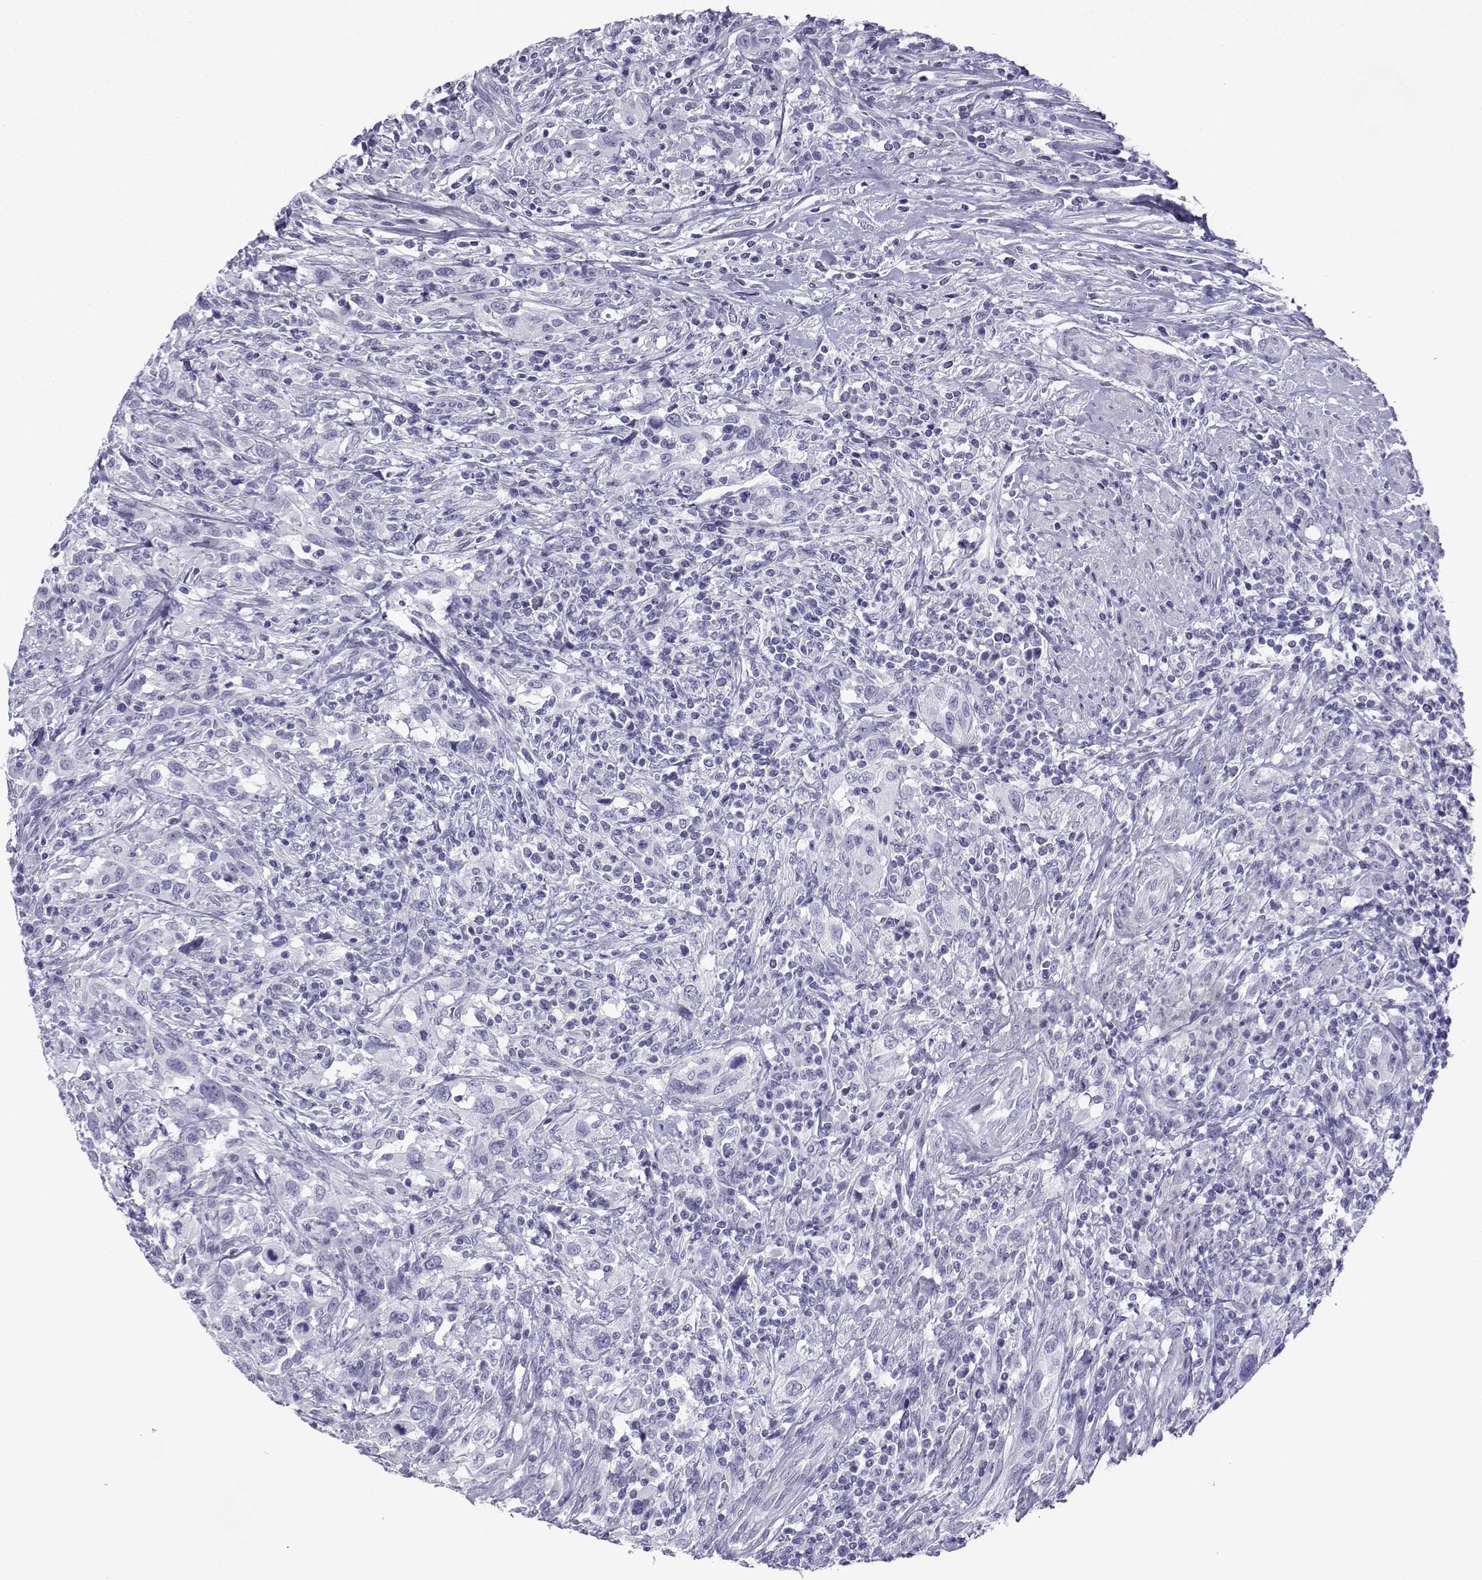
{"staining": {"intensity": "negative", "quantity": "none", "location": "none"}, "tissue": "urothelial cancer", "cell_type": "Tumor cells", "image_type": "cancer", "snomed": [{"axis": "morphology", "description": "Urothelial carcinoma, NOS"}, {"axis": "morphology", "description": "Urothelial carcinoma, High grade"}, {"axis": "topography", "description": "Urinary bladder"}], "caption": "There is no significant positivity in tumor cells of urothelial cancer.", "gene": "TRIM46", "patient": {"sex": "female", "age": 64}}